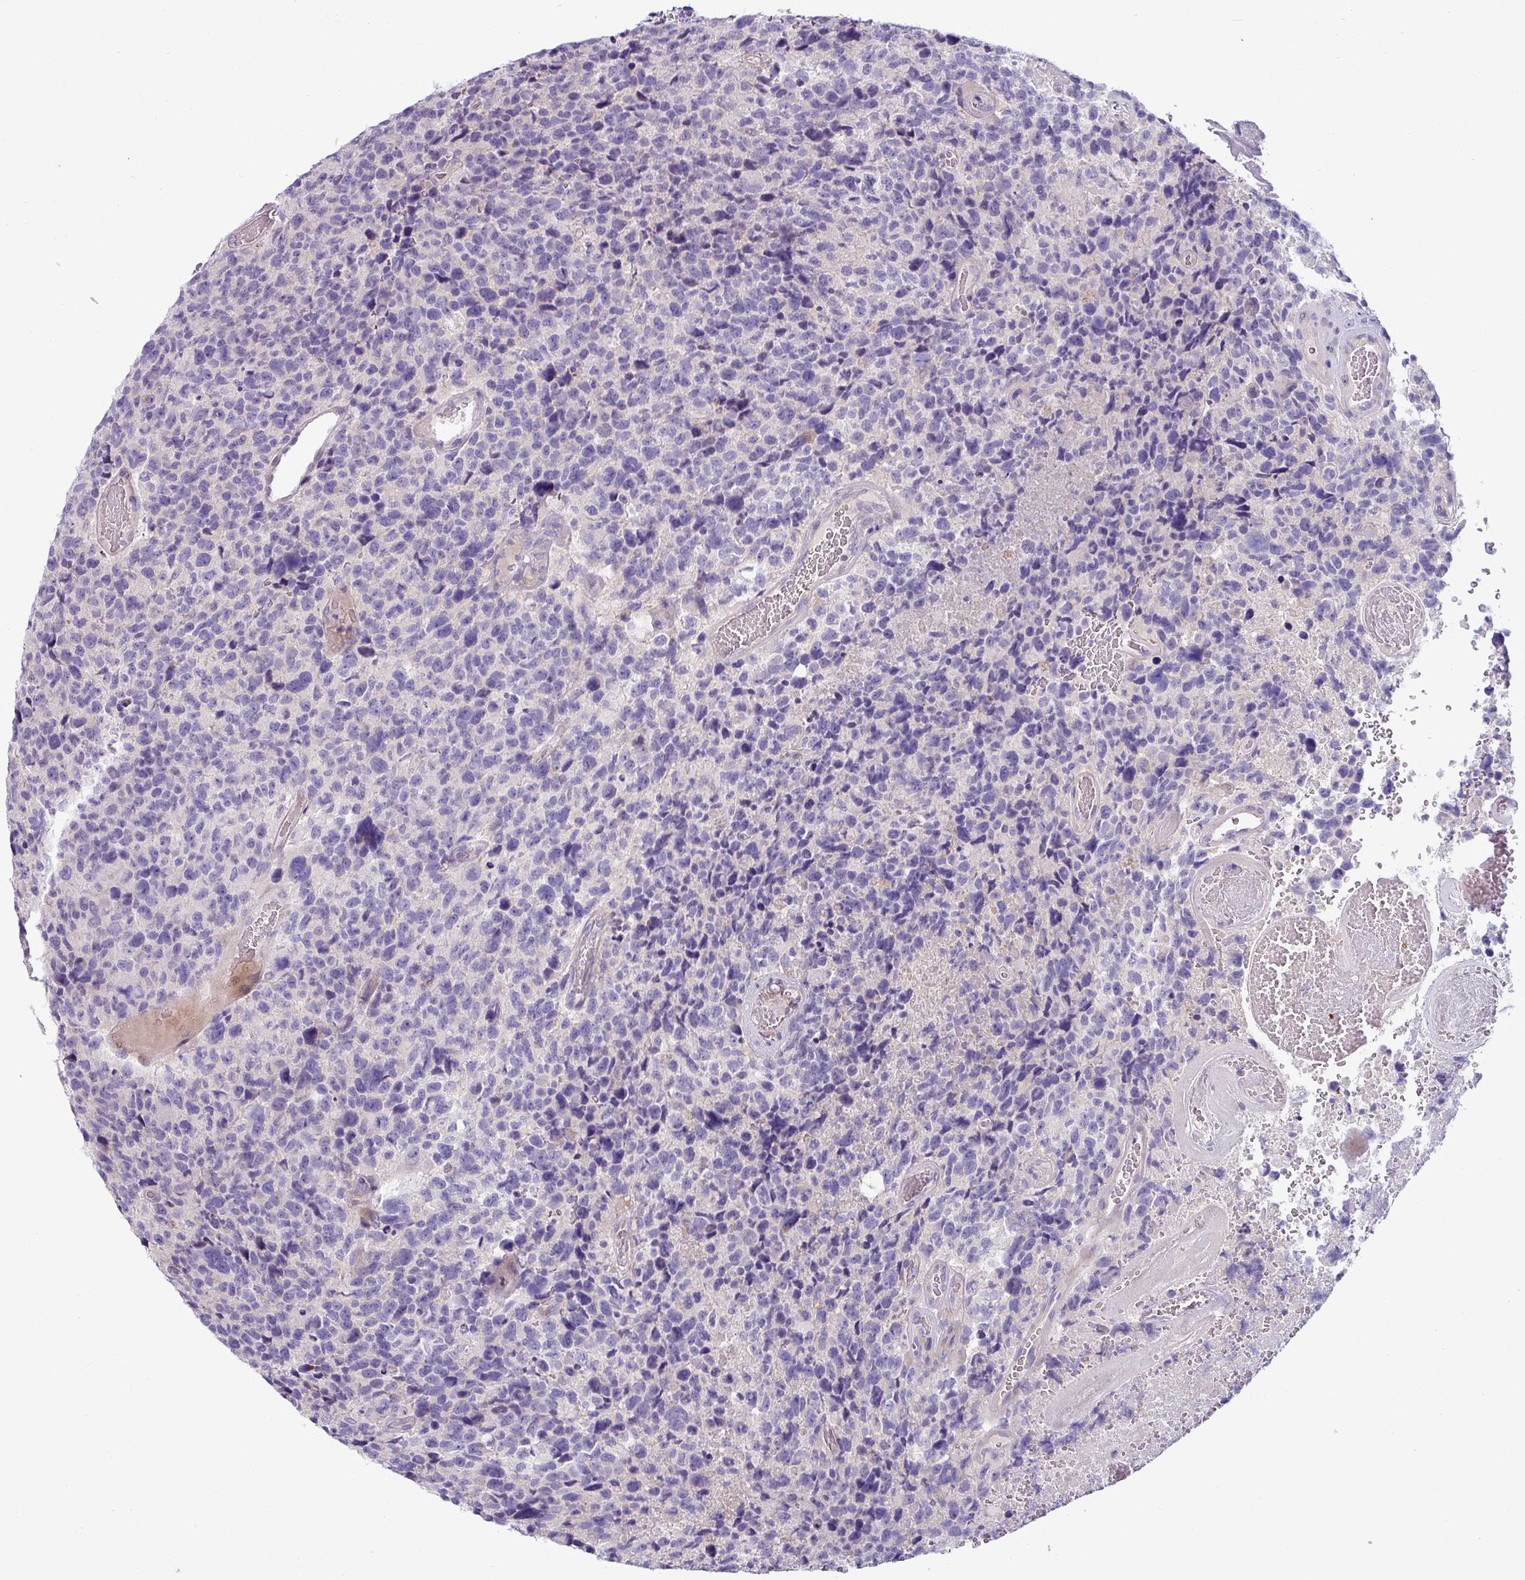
{"staining": {"intensity": "negative", "quantity": "none", "location": "none"}, "tissue": "glioma", "cell_type": "Tumor cells", "image_type": "cancer", "snomed": [{"axis": "morphology", "description": "Glioma, malignant, High grade"}, {"axis": "topography", "description": "Brain"}], "caption": "Glioma stained for a protein using immunohistochemistry (IHC) reveals no expression tumor cells.", "gene": "ACAP3", "patient": {"sex": "male", "age": 69}}